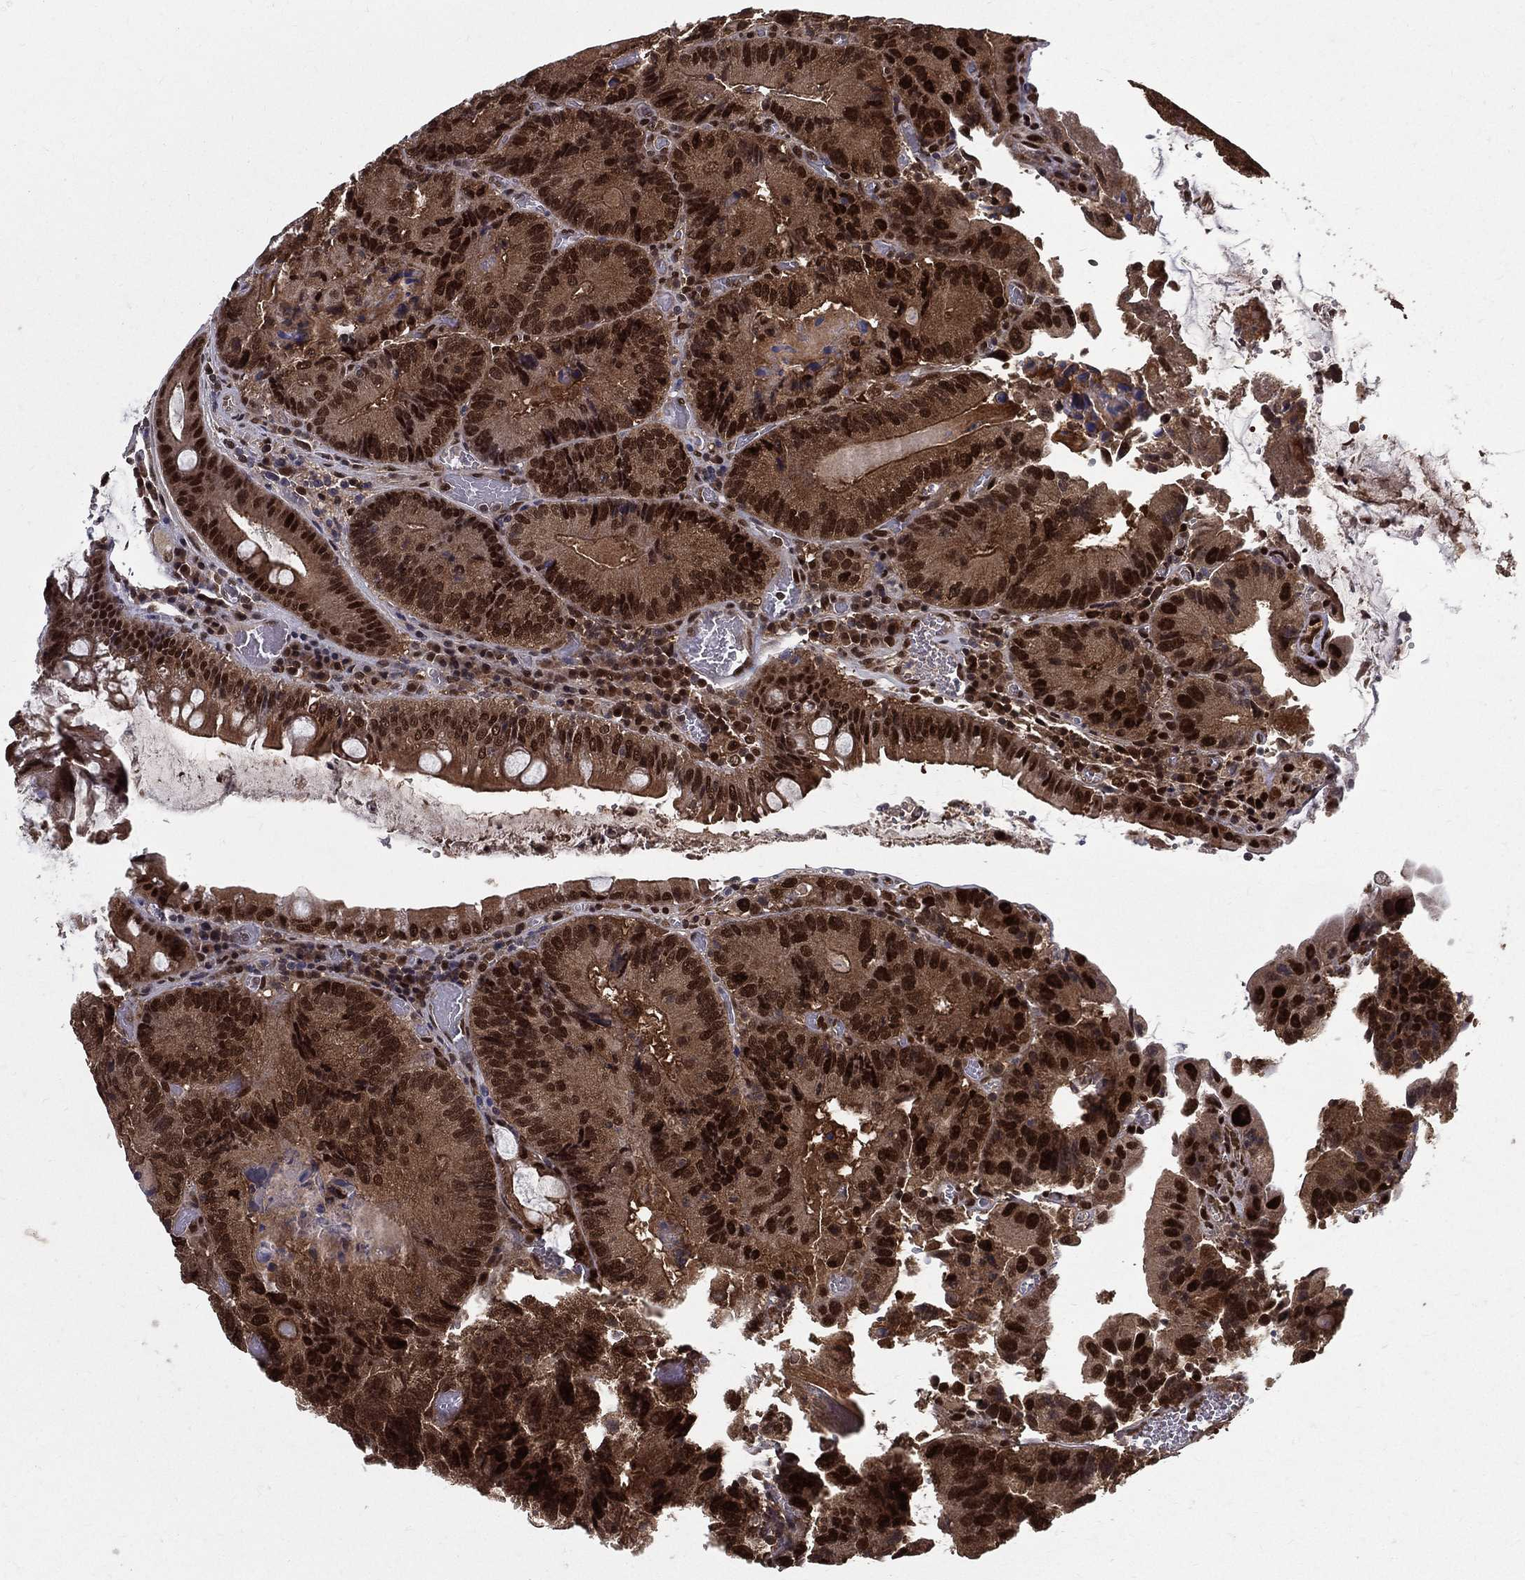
{"staining": {"intensity": "strong", "quantity": ">75%", "location": "cytoplasmic/membranous,nuclear"}, "tissue": "colorectal cancer", "cell_type": "Tumor cells", "image_type": "cancer", "snomed": [{"axis": "morphology", "description": "Adenocarcinoma, NOS"}, {"axis": "topography", "description": "Colon"}], "caption": "Brown immunohistochemical staining in adenocarcinoma (colorectal) exhibits strong cytoplasmic/membranous and nuclear expression in about >75% of tumor cells.", "gene": "CARM1", "patient": {"sex": "female", "age": 86}}